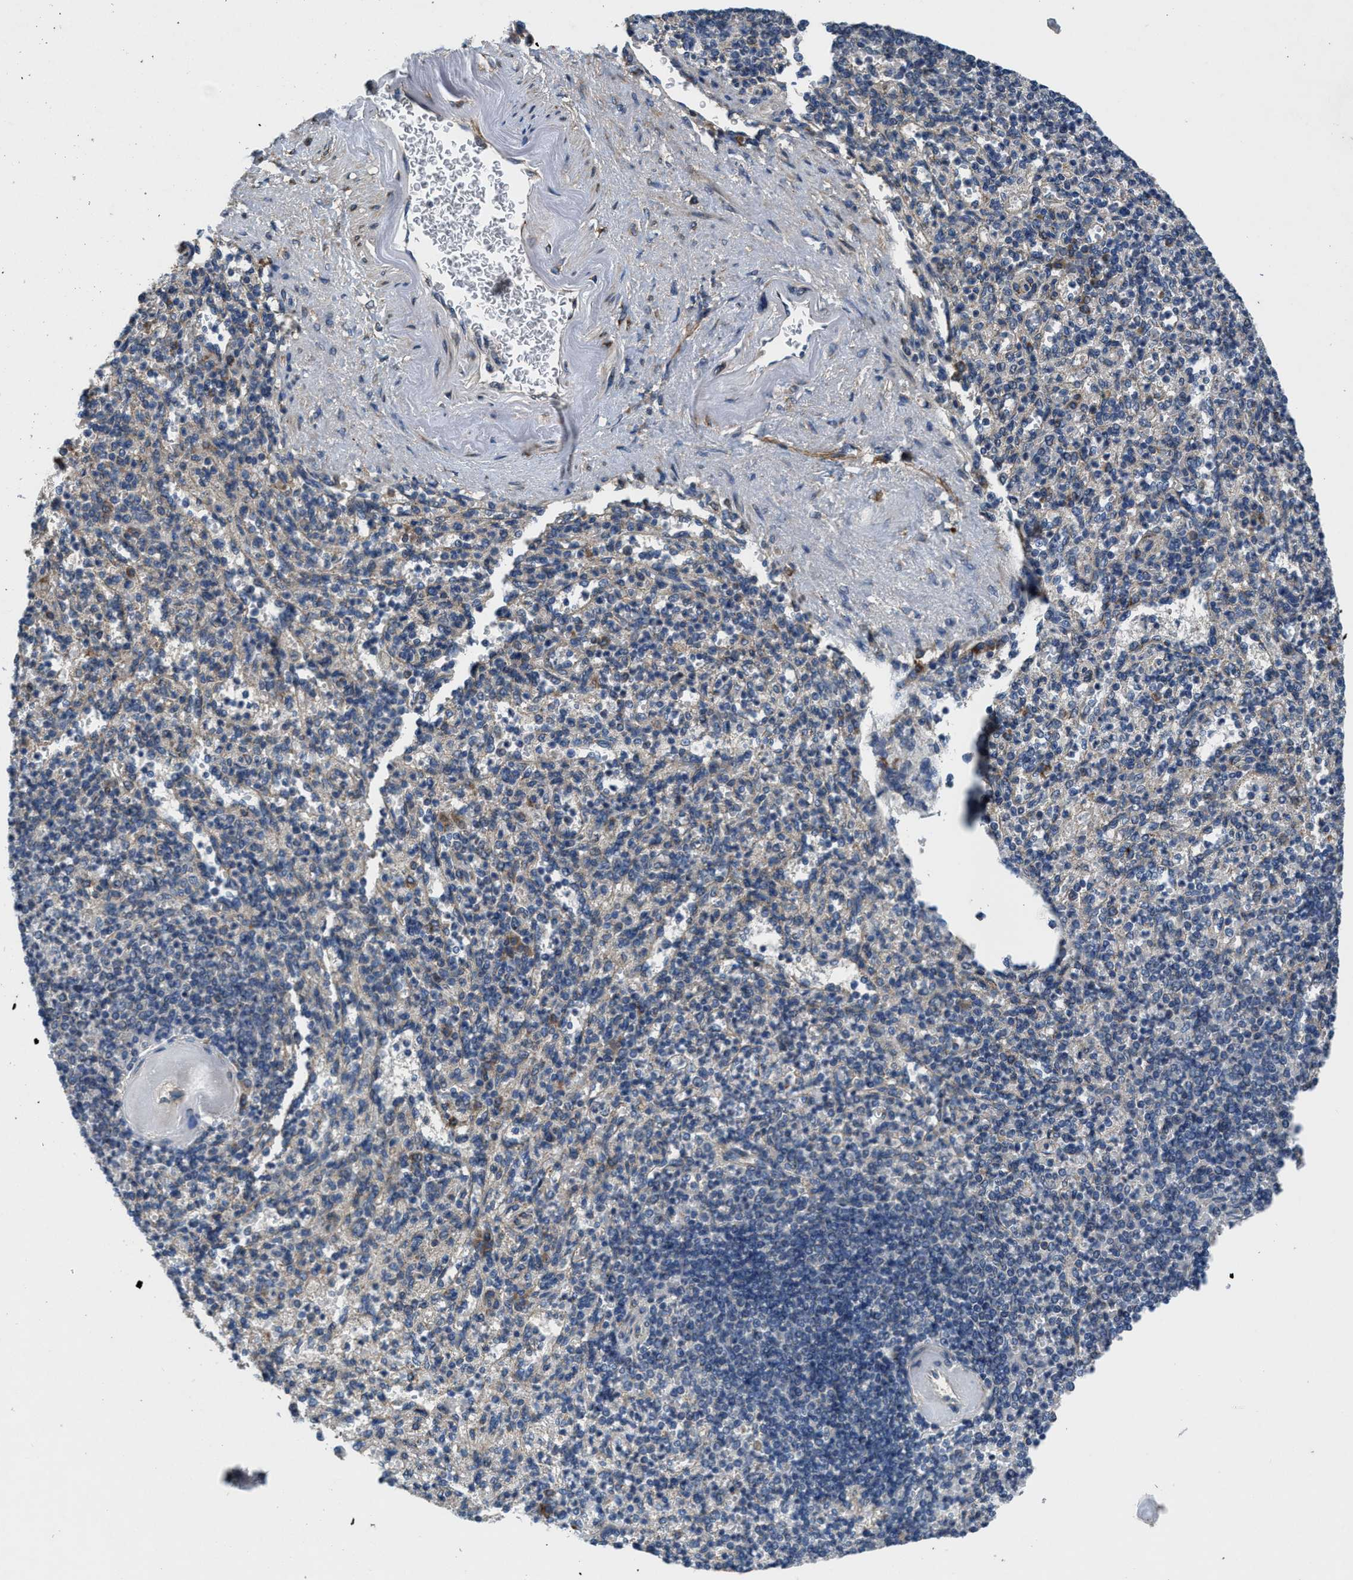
{"staining": {"intensity": "weak", "quantity": "25%-75%", "location": "cytoplasmic/membranous"}, "tissue": "spleen", "cell_type": "Cells in red pulp", "image_type": "normal", "snomed": [{"axis": "morphology", "description": "Normal tissue, NOS"}, {"axis": "topography", "description": "Spleen"}], "caption": "Immunohistochemistry micrograph of benign spleen: spleen stained using IHC displays low levels of weak protein expression localized specifically in the cytoplasmic/membranous of cells in red pulp, appearing as a cytoplasmic/membranous brown color.", "gene": "PDP1", "patient": {"sex": "female", "age": 74}}